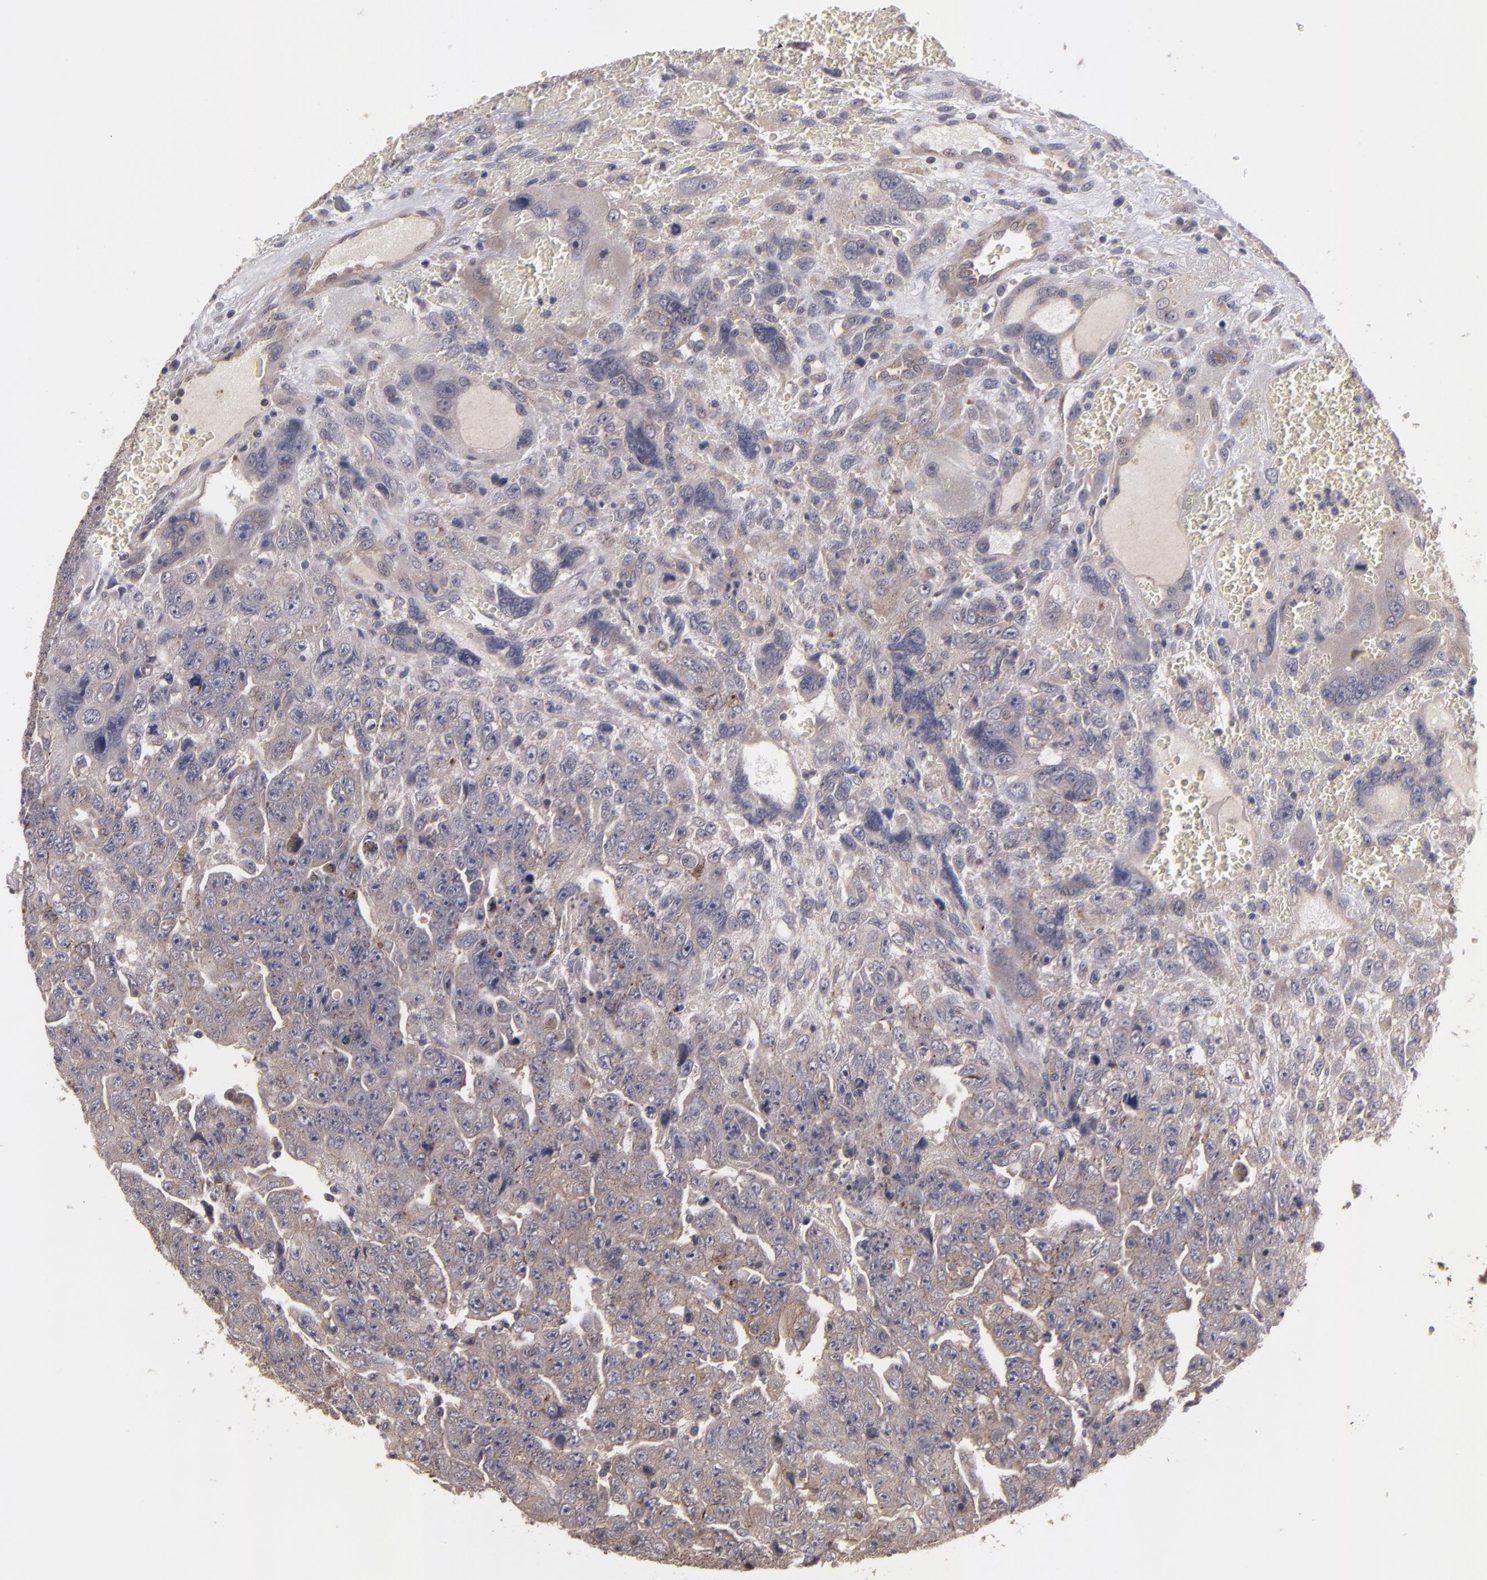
{"staining": {"intensity": "weak", "quantity": ">75%", "location": "cytoplasmic/membranous"}, "tissue": "testis cancer", "cell_type": "Tumor cells", "image_type": "cancer", "snomed": [{"axis": "morphology", "description": "Carcinoma, Embryonal, NOS"}, {"axis": "topography", "description": "Testis"}], "caption": "IHC (DAB) staining of testis cancer displays weak cytoplasmic/membranous protein staining in approximately >75% of tumor cells. (IHC, brightfield microscopy, high magnification).", "gene": "CTSO", "patient": {"sex": "male", "age": 28}}